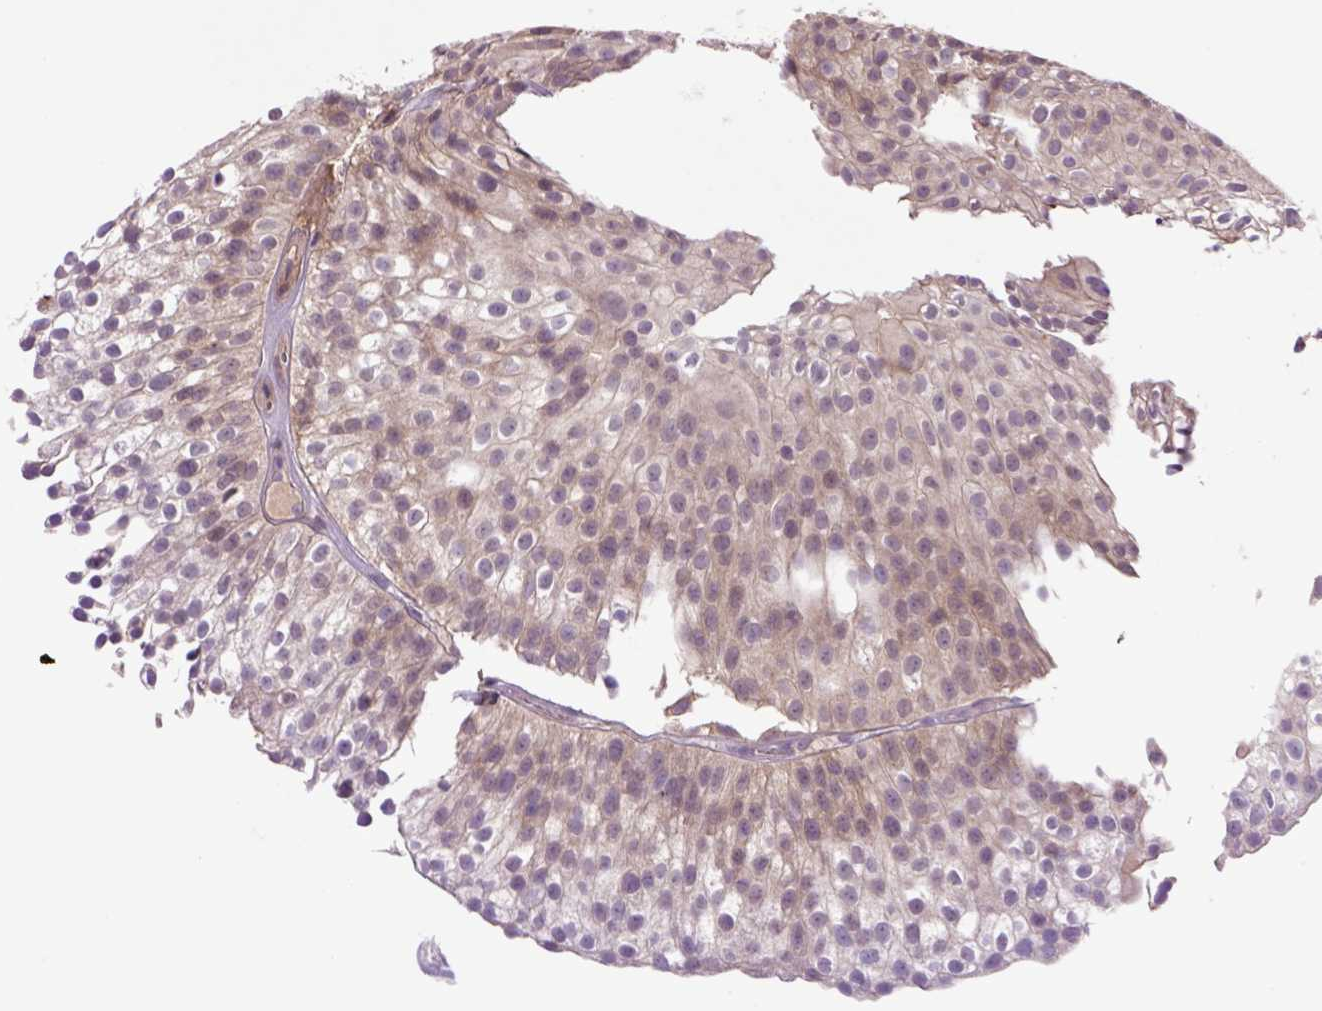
{"staining": {"intensity": "weak", "quantity": "25%-75%", "location": "cytoplasmic/membranous"}, "tissue": "urothelial cancer", "cell_type": "Tumor cells", "image_type": "cancer", "snomed": [{"axis": "morphology", "description": "Urothelial carcinoma, Low grade"}, {"axis": "topography", "description": "Urinary bladder"}], "caption": "High-power microscopy captured an immunohistochemistry (IHC) micrograph of low-grade urothelial carcinoma, revealing weak cytoplasmic/membranous expression in approximately 25%-75% of tumor cells. (Stains: DAB in brown, nuclei in blue, Microscopy: brightfield microscopy at high magnification).", "gene": "HSPBP1", "patient": {"sex": "male", "age": 70}}